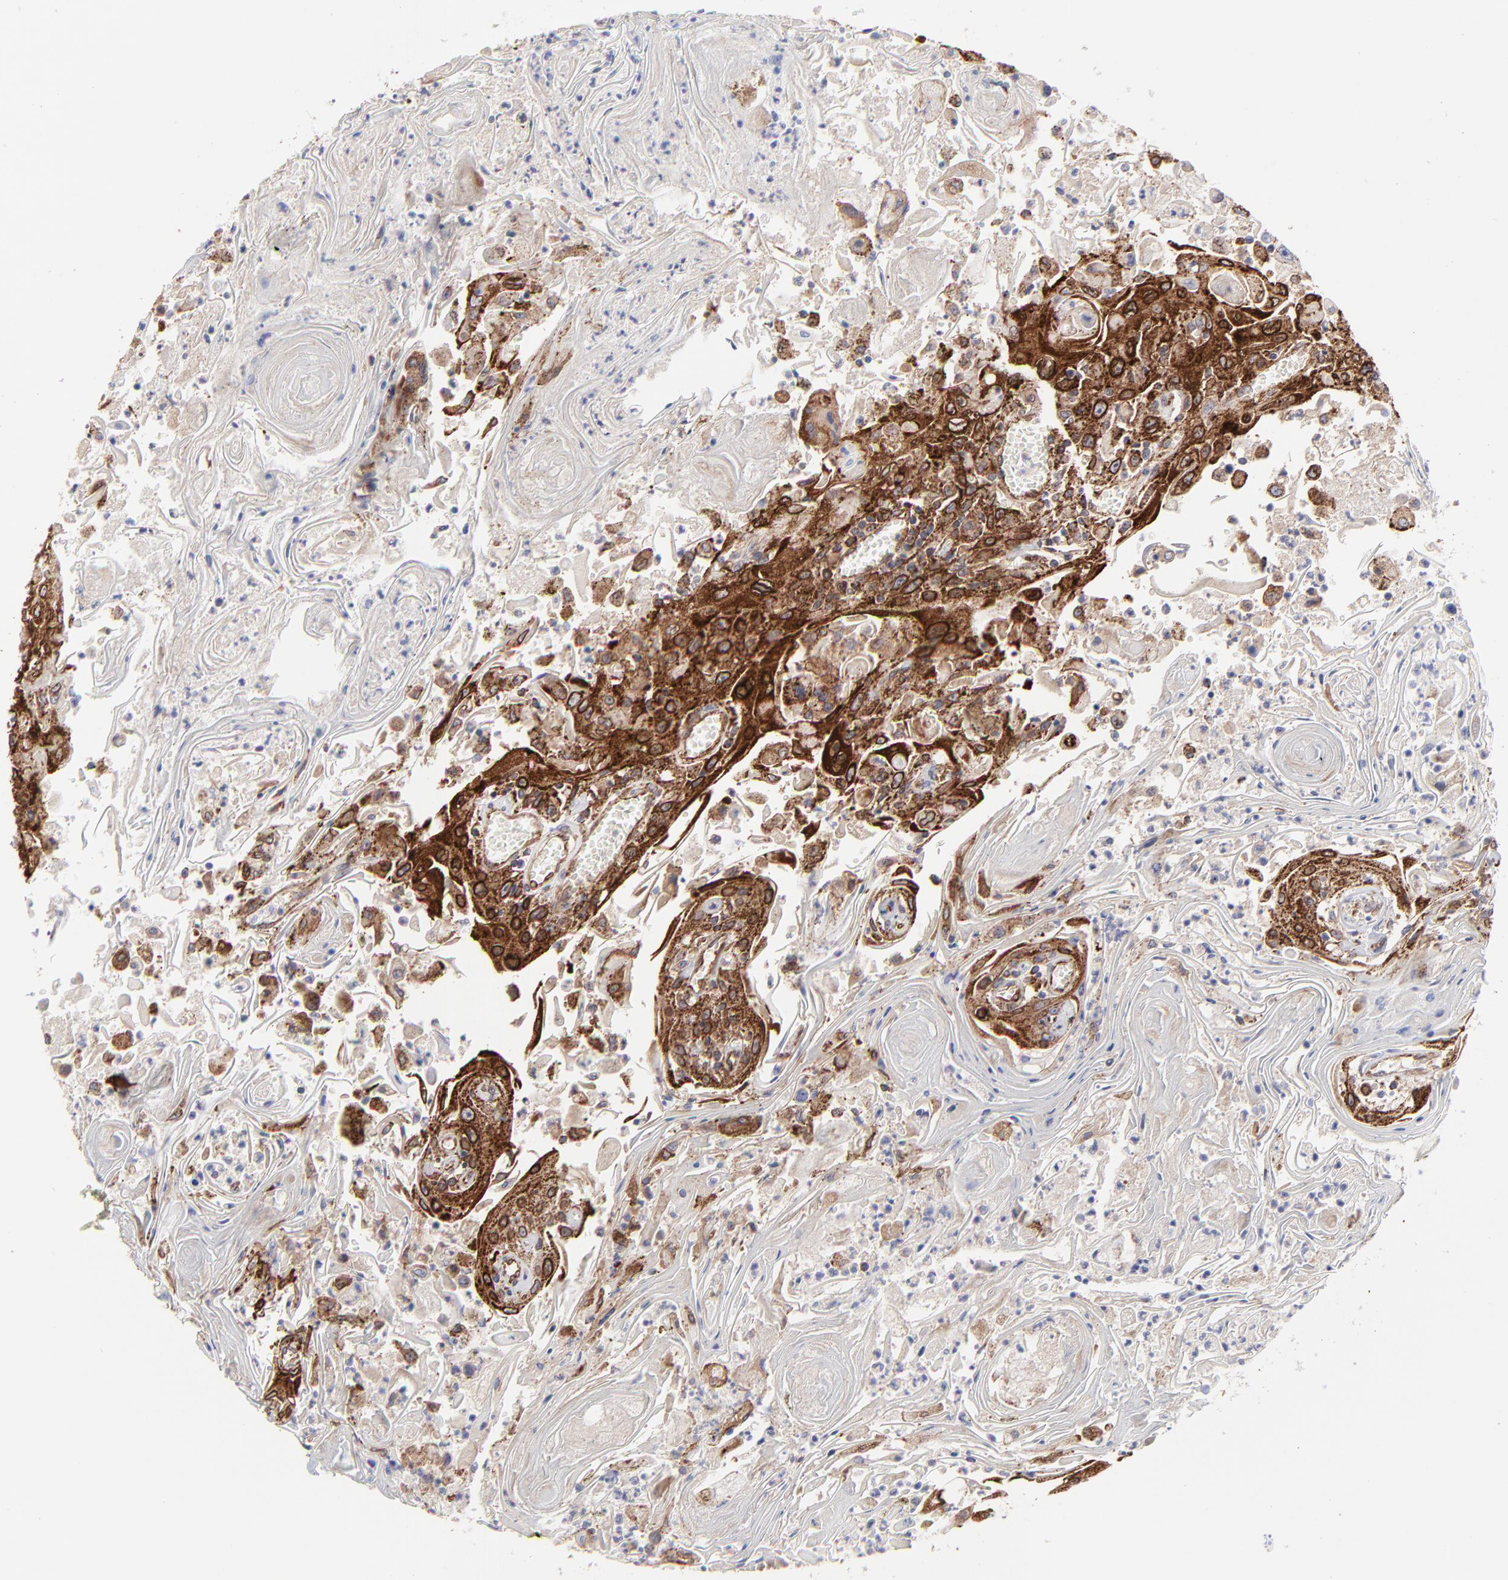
{"staining": {"intensity": "strong", "quantity": ">75%", "location": "cytoplasmic/membranous"}, "tissue": "head and neck cancer", "cell_type": "Tumor cells", "image_type": "cancer", "snomed": [{"axis": "morphology", "description": "Squamous cell carcinoma, NOS"}, {"axis": "topography", "description": "Oral tissue"}, {"axis": "topography", "description": "Head-Neck"}], "caption": "IHC of human head and neck cancer (squamous cell carcinoma) displays high levels of strong cytoplasmic/membranous positivity in about >75% of tumor cells.", "gene": "COX8C", "patient": {"sex": "female", "age": 76}}